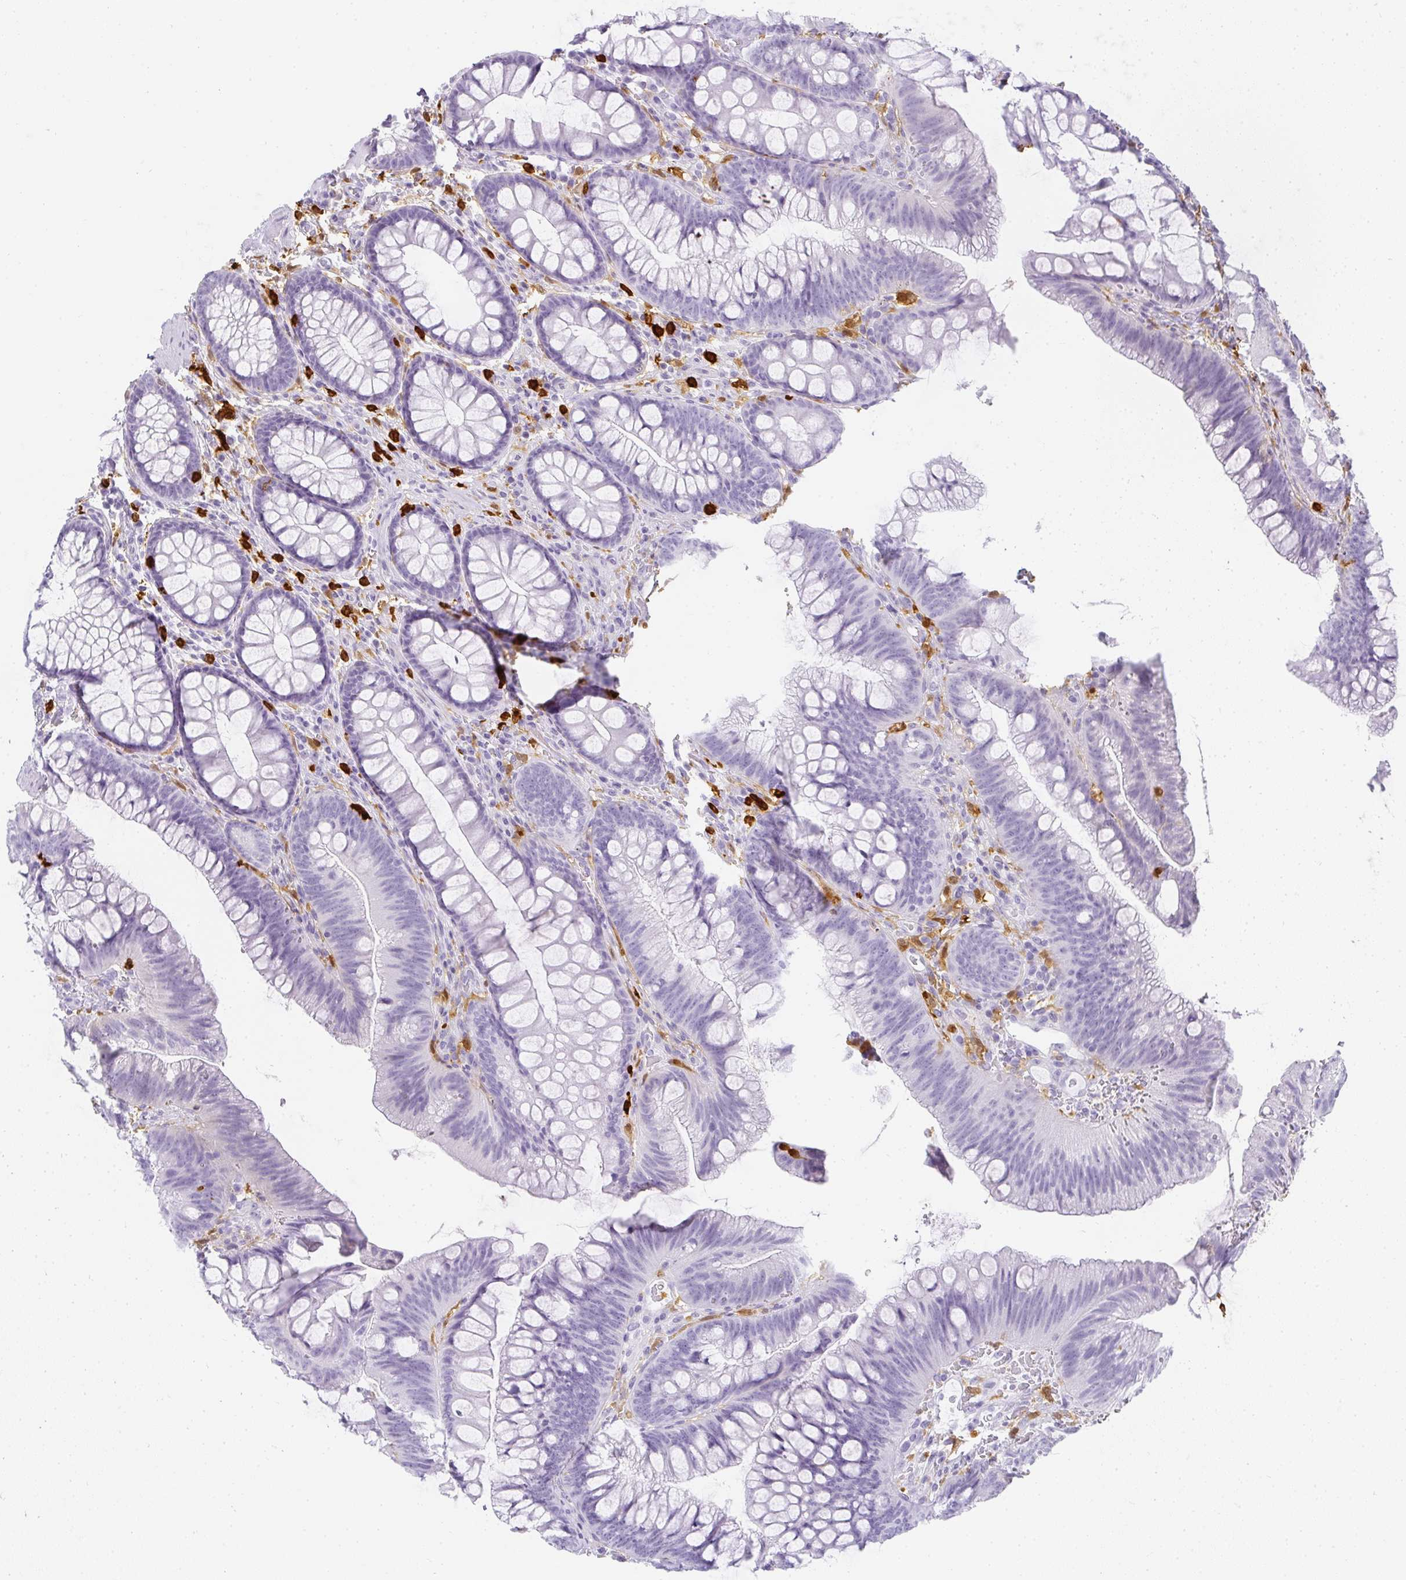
{"staining": {"intensity": "negative", "quantity": "none", "location": "none"}, "tissue": "colon", "cell_type": "Endothelial cells", "image_type": "normal", "snomed": [{"axis": "morphology", "description": "Normal tissue, NOS"}, {"axis": "morphology", "description": "Adenoma, NOS"}, {"axis": "topography", "description": "Soft tissue"}, {"axis": "topography", "description": "Colon"}], "caption": "This is an immunohistochemistry (IHC) photomicrograph of normal colon. There is no staining in endothelial cells.", "gene": "HK3", "patient": {"sex": "male", "age": 47}}